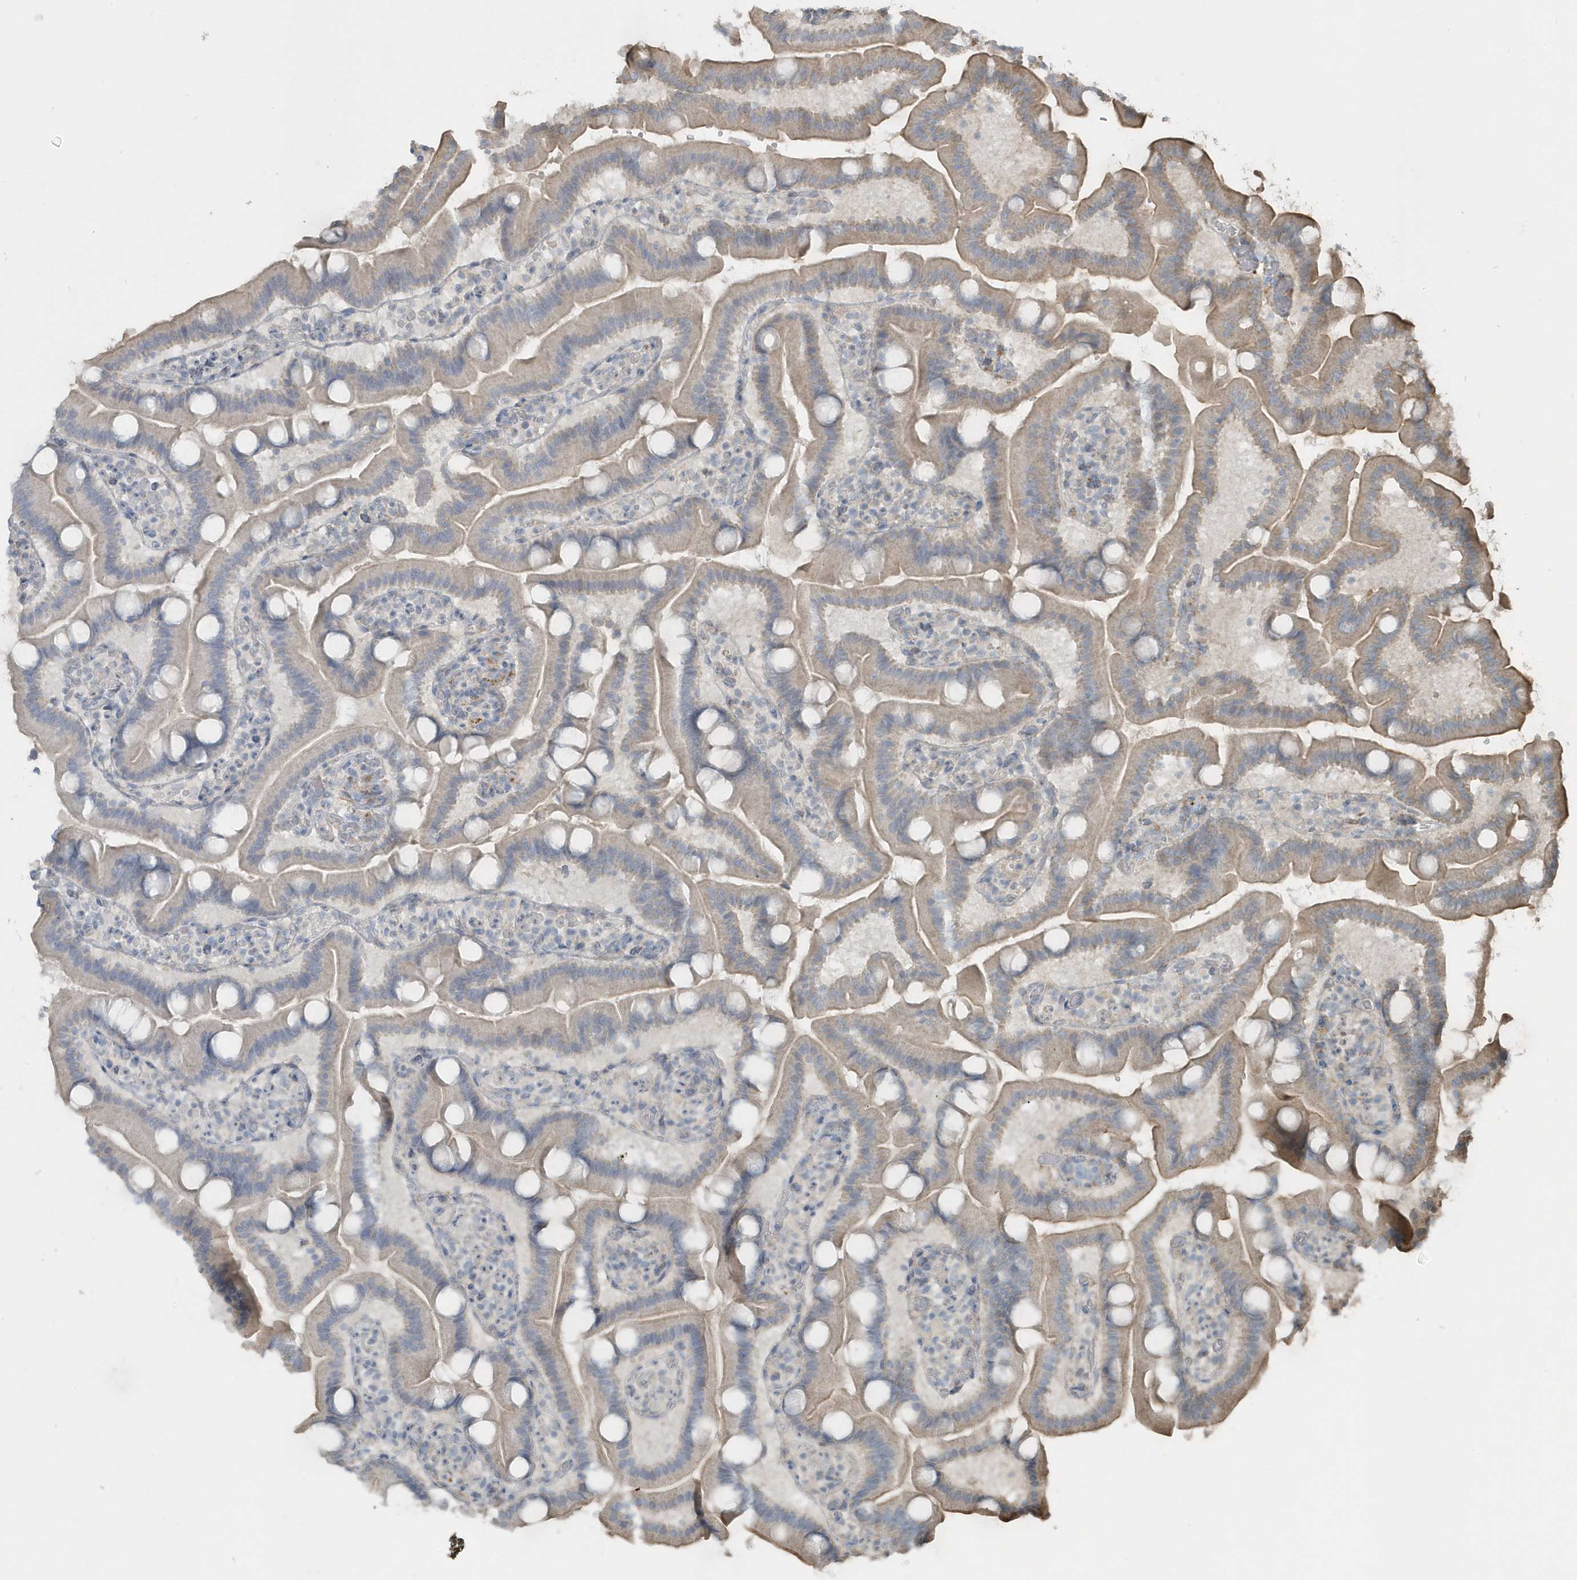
{"staining": {"intensity": "weak", "quantity": "25%-75%", "location": "cytoplasmic/membranous"}, "tissue": "duodenum", "cell_type": "Glandular cells", "image_type": "normal", "snomed": [{"axis": "morphology", "description": "Normal tissue, NOS"}, {"axis": "topography", "description": "Duodenum"}], "caption": "Duodenum stained with immunohistochemistry exhibits weak cytoplasmic/membranous expression in about 25%-75% of glandular cells.", "gene": "ACTC1", "patient": {"sex": "male", "age": 55}}